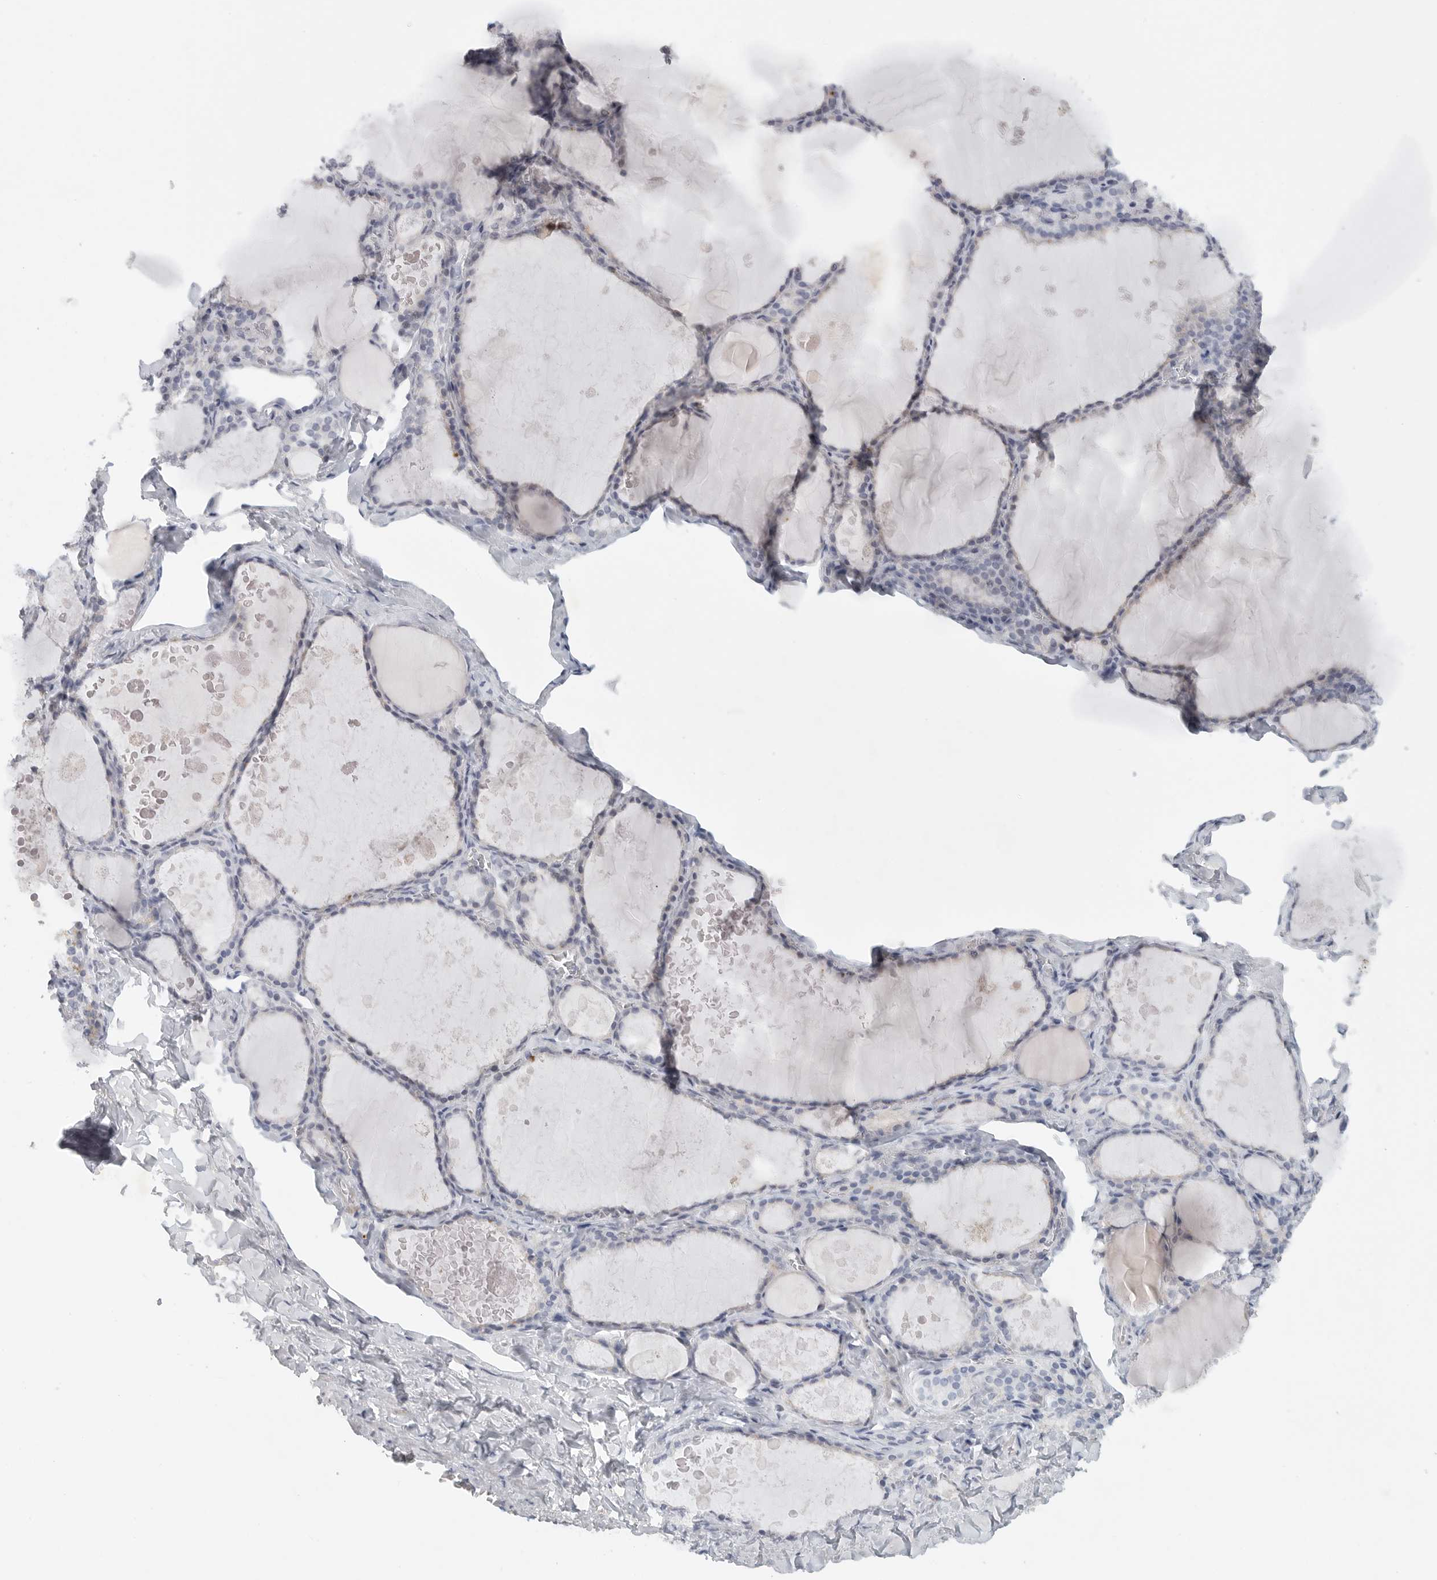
{"staining": {"intensity": "negative", "quantity": "none", "location": "none"}, "tissue": "thyroid gland", "cell_type": "Glandular cells", "image_type": "normal", "snomed": [{"axis": "morphology", "description": "Normal tissue, NOS"}, {"axis": "topography", "description": "Thyroid gland"}], "caption": "Immunohistochemical staining of unremarkable human thyroid gland displays no significant positivity in glandular cells.", "gene": "TNR", "patient": {"sex": "male", "age": 56}}